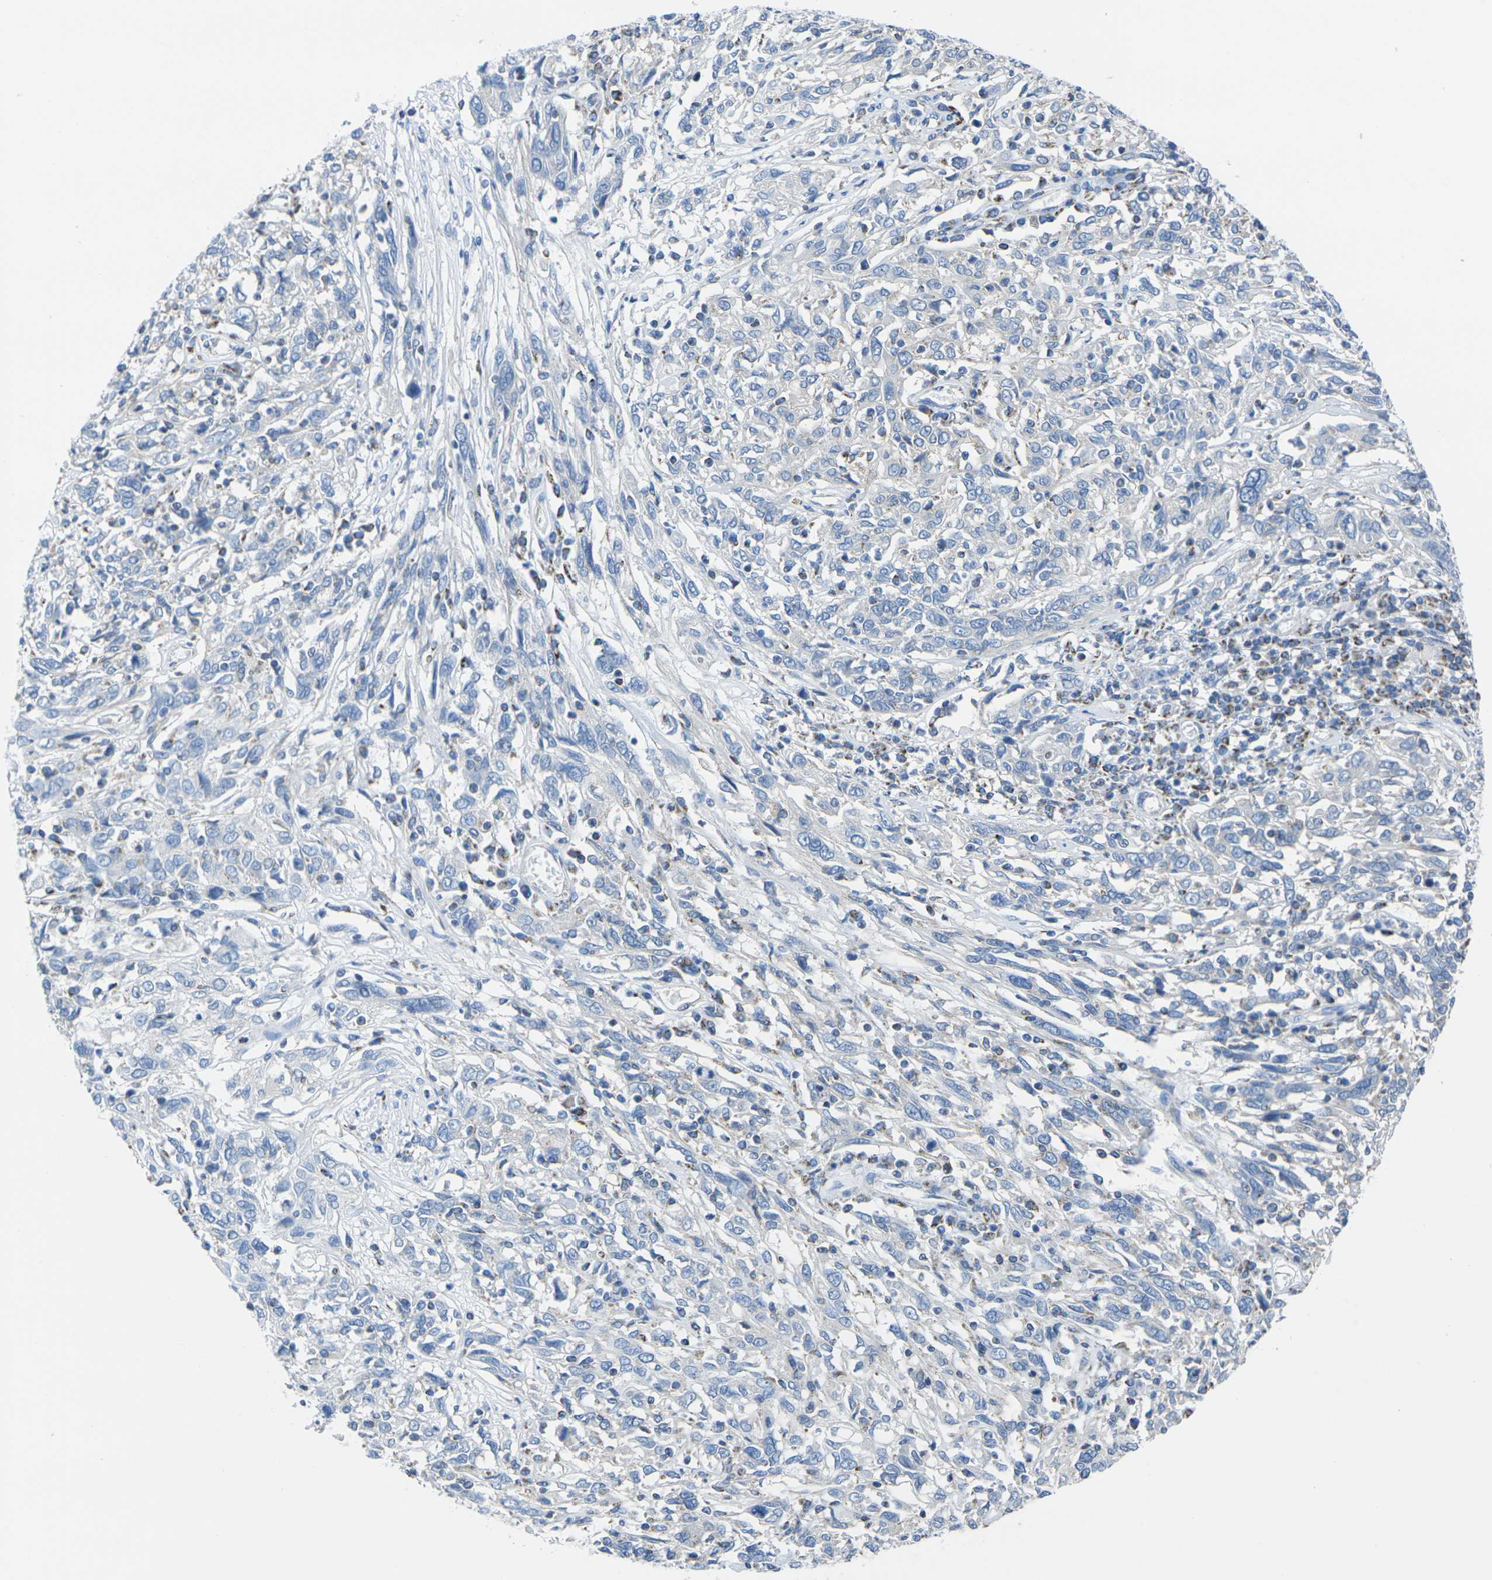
{"staining": {"intensity": "negative", "quantity": "none", "location": "none"}, "tissue": "cervical cancer", "cell_type": "Tumor cells", "image_type": "cancer", "snomed": [{"axis": "morphology", "description": "Squamous cell carcinoma, NOS"}, {"axis": "topography", "description": "Cervix"}], "caption": "An image of human cervical squamous cell carcinoma is negative for staining in tumor cells.", "gene": "TMEM204", "patient": {"sex": "female", "age": 46}}